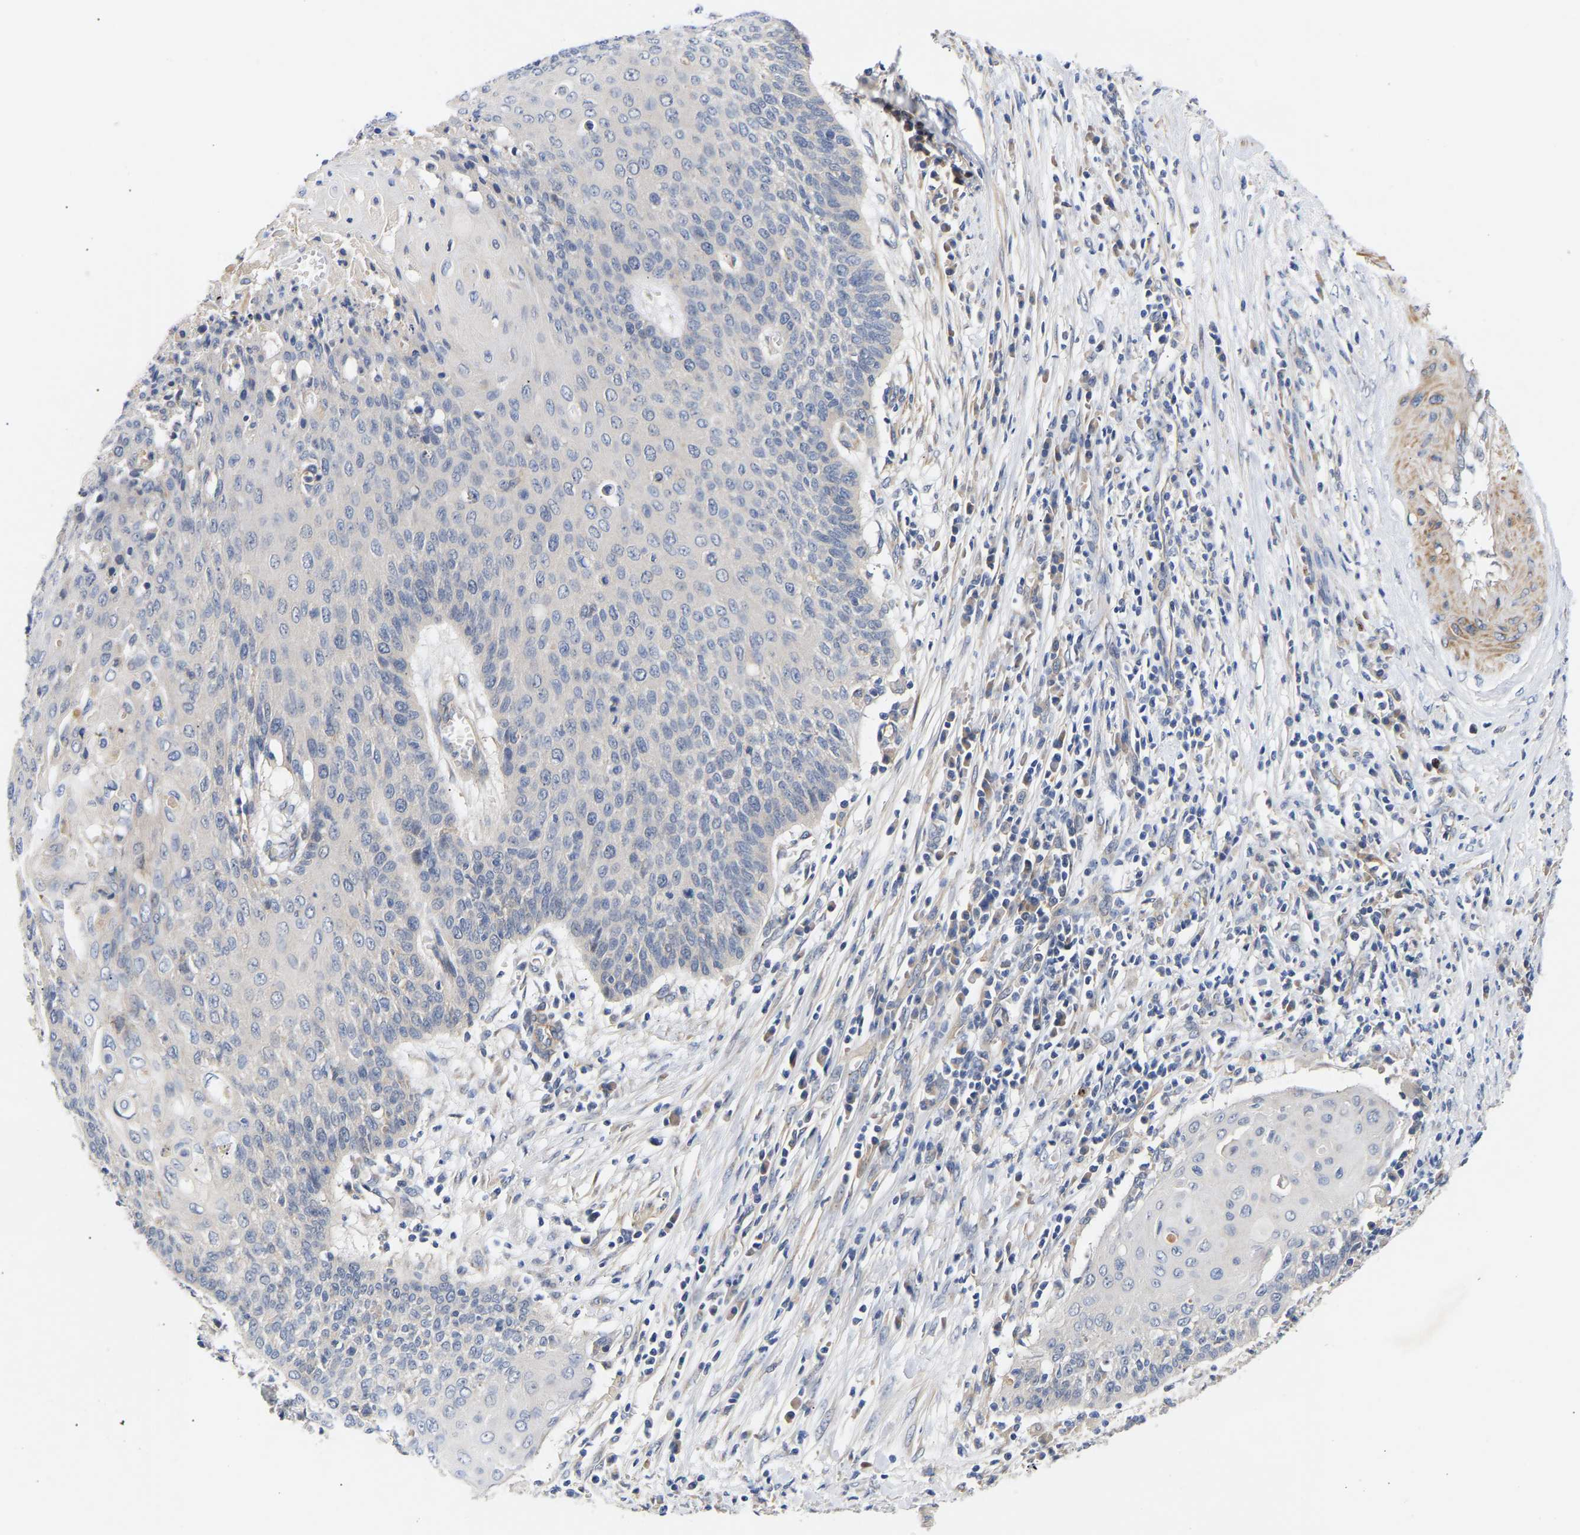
{"staining": {"intensity": "negative", "quantity": "none", "location": "none"}, "tissue": "cervical cancer", "cell_type": "Tumor cells", "image_type": "cancer", "snomed": [{"axis": "morphology", "description": "Squamous cell carcinoma, NOS"}, {"axis": "topography", "description": "Cervix"}], "caption": "This is an IHC micrograph of cervical cancer (squamous cell carcinoma). There is no positivity in tumor cells.", "gene": "KASH5", "patient": {"sex": "female", "age": 39}}